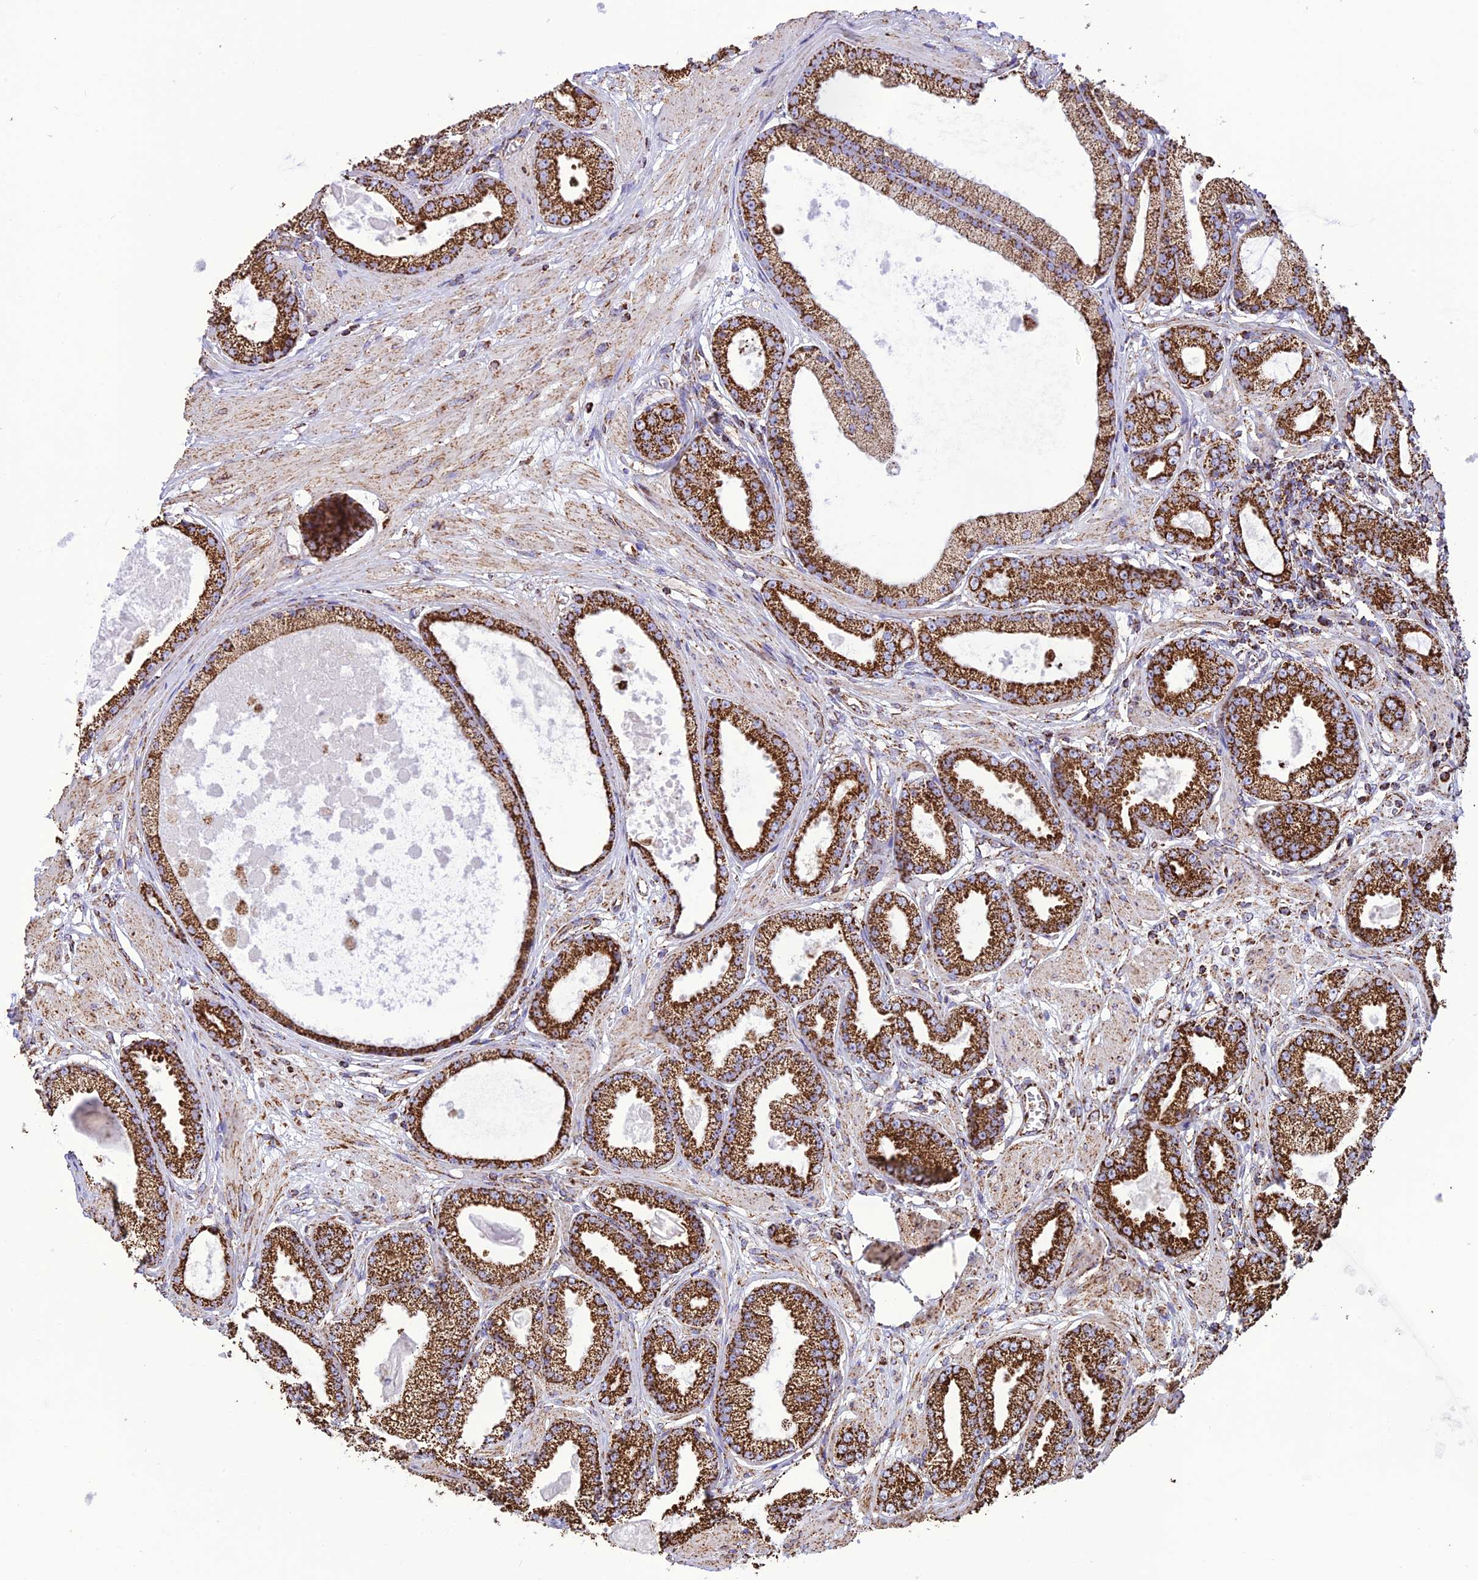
{"staining": {"intensity": "strong", "quantity": ">75%", "location": "cytoplasmic/membranous"}, "tissue": "prostate cancer", "cell_type": "Tumor cells", "image_type": "cancer", "snomed": [{"axis": "morphology", "description": "Adenocarcinoma, Low grade"}, {"axis": "topography", "description": "Prostate"}], "caption": "Brown immunohistochemical staining in human adenocarcinoma (low-grade) (prostate) displays strong cytoplasmic/membranous positivity in about >75% of tumor cells.", "gene": "NDUFAF1", "patient": {"sex": "male", "age": 64}}